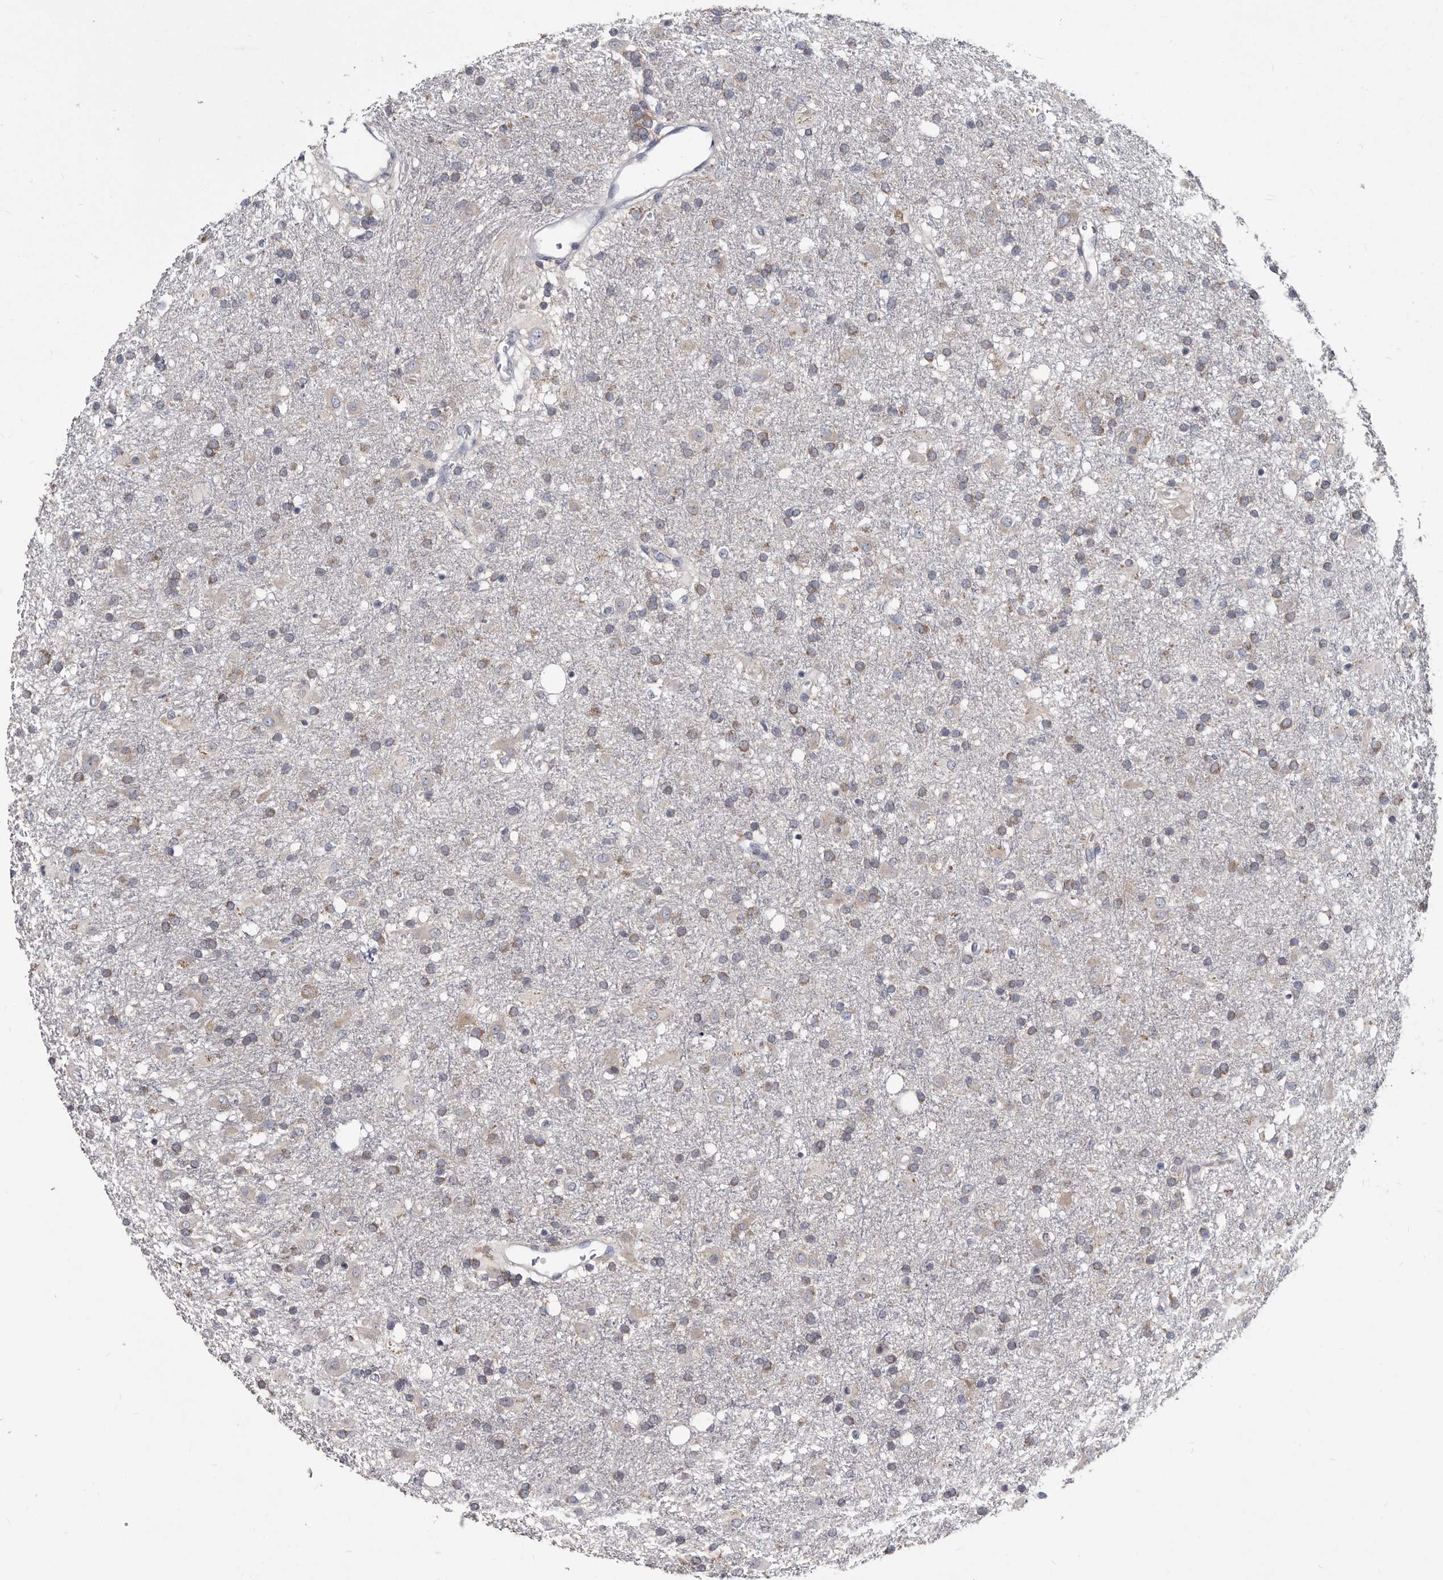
{"staining": {"intensity": "weak", "quantity": "<25%", "location": "cytoplasmic/membranous"}, "tissue": "glioma", "cell_type": "Tumor cells", "image_type": "cancer", "snomed": [{"axis": "morphology", "description": "Glioma, malignant, Low grade"}, {"axis": "topography", "description": "Brain"}], "caption": "The photomicrograph demonstrates no staining of tumor cells in glioma. The staining is performed using DAB (3,3'-diaminobenzidine) brown chromogen with nuclei counter-stained in using hematoxylin.", "gene": "ABCF2", "patient": {"sex": "male", "age": 65}}